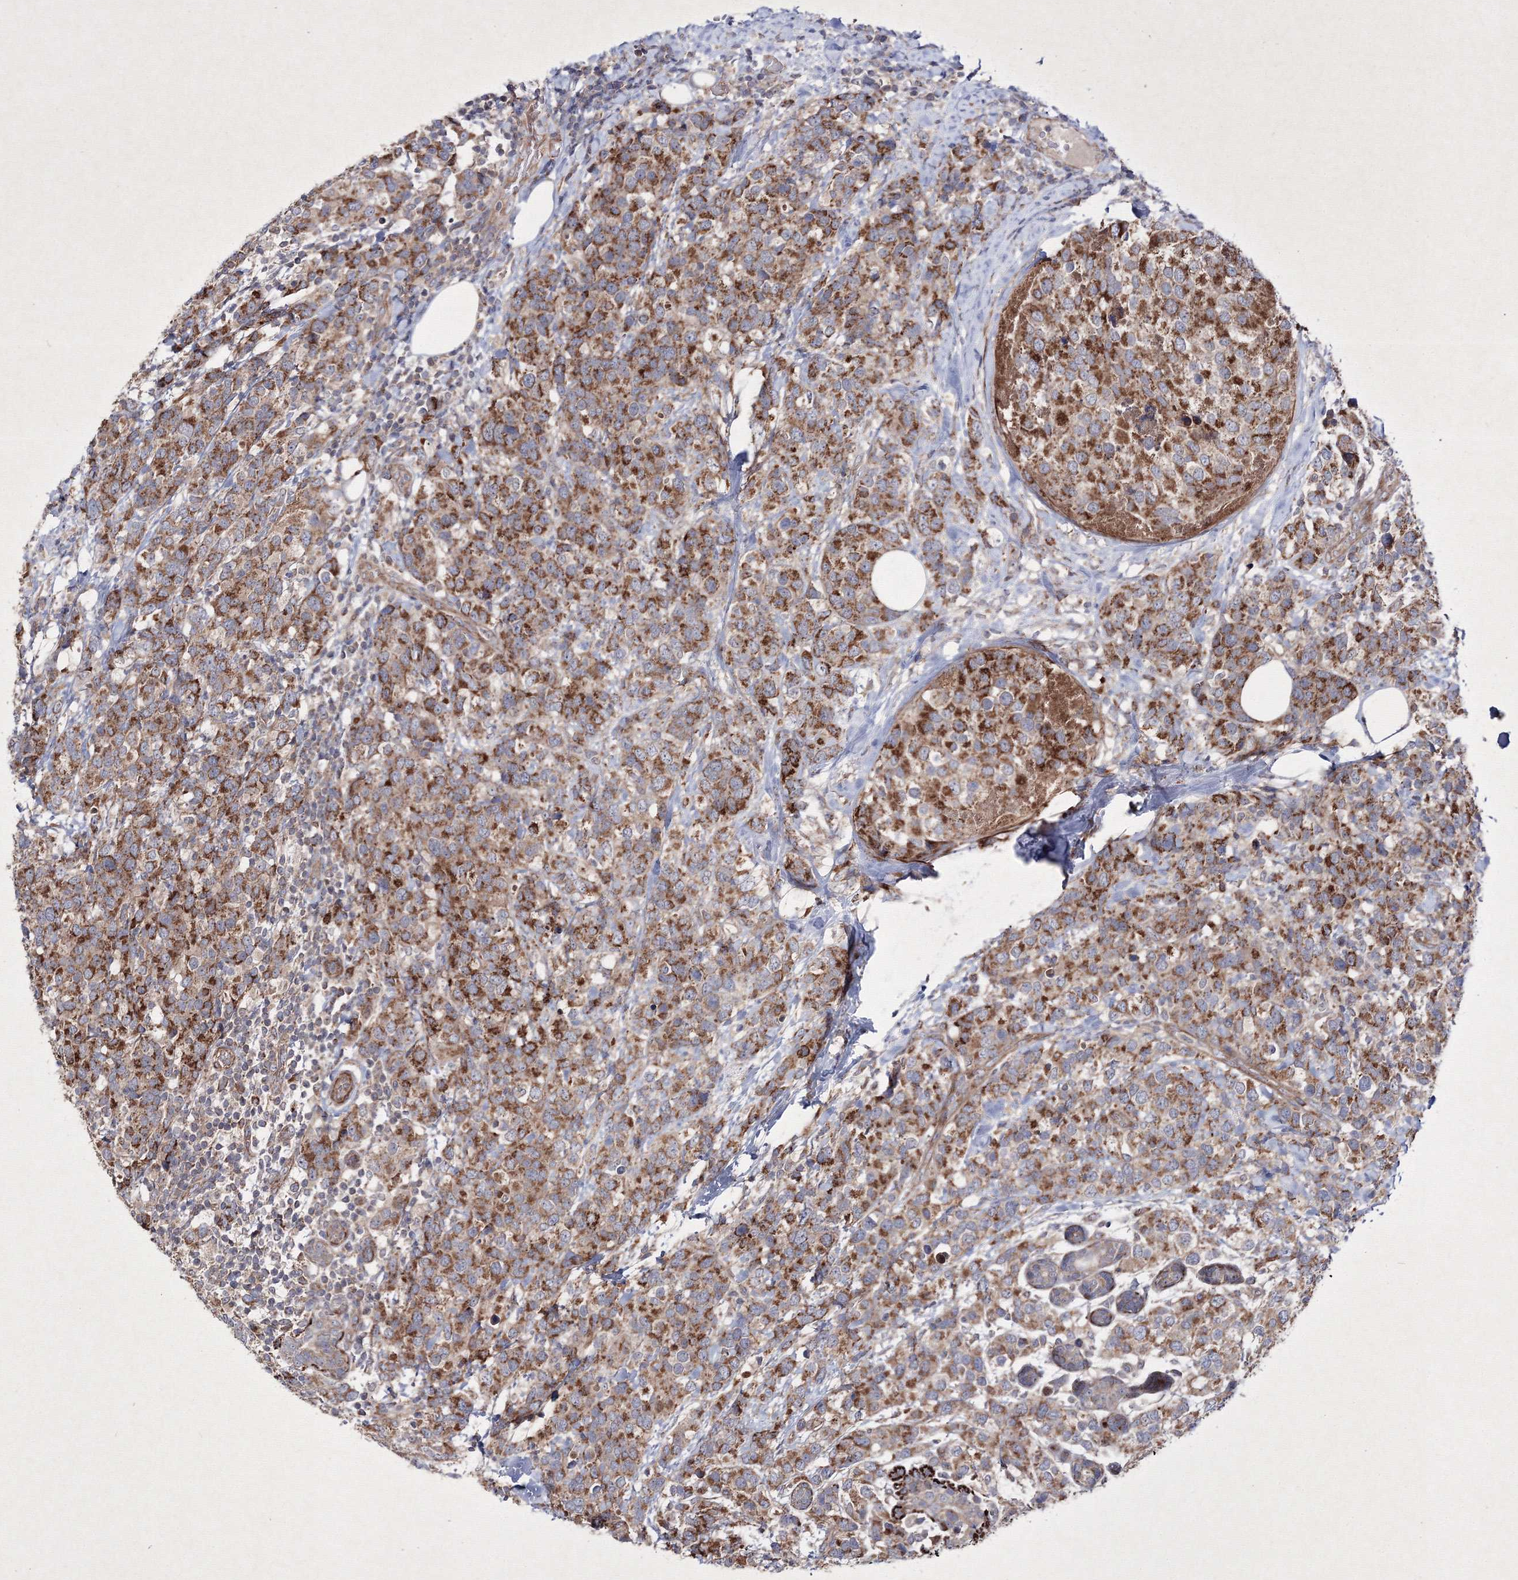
{"staining": {"intensity": "strong", "quantity": ">75%", "location": "cytoplasmic/membranous"}, "tissue": "breast cancer", "cell_type": "Tumor cells", "image_type": "cancer", "snomed": [{"axis": "morphology", "description": "Lobular carcinoma"}, {"axis": "topography", "description": "Breast"}], "caption": "An IHC micrograph of neoplastic tissue is shown. Protein staining in brown labels strong cytoplasmic/membranous positivity in lobular carcinoma (breast) within tumor cells.", "gene": "GFM1", "patient": {"sex": "female", "age": 59}}